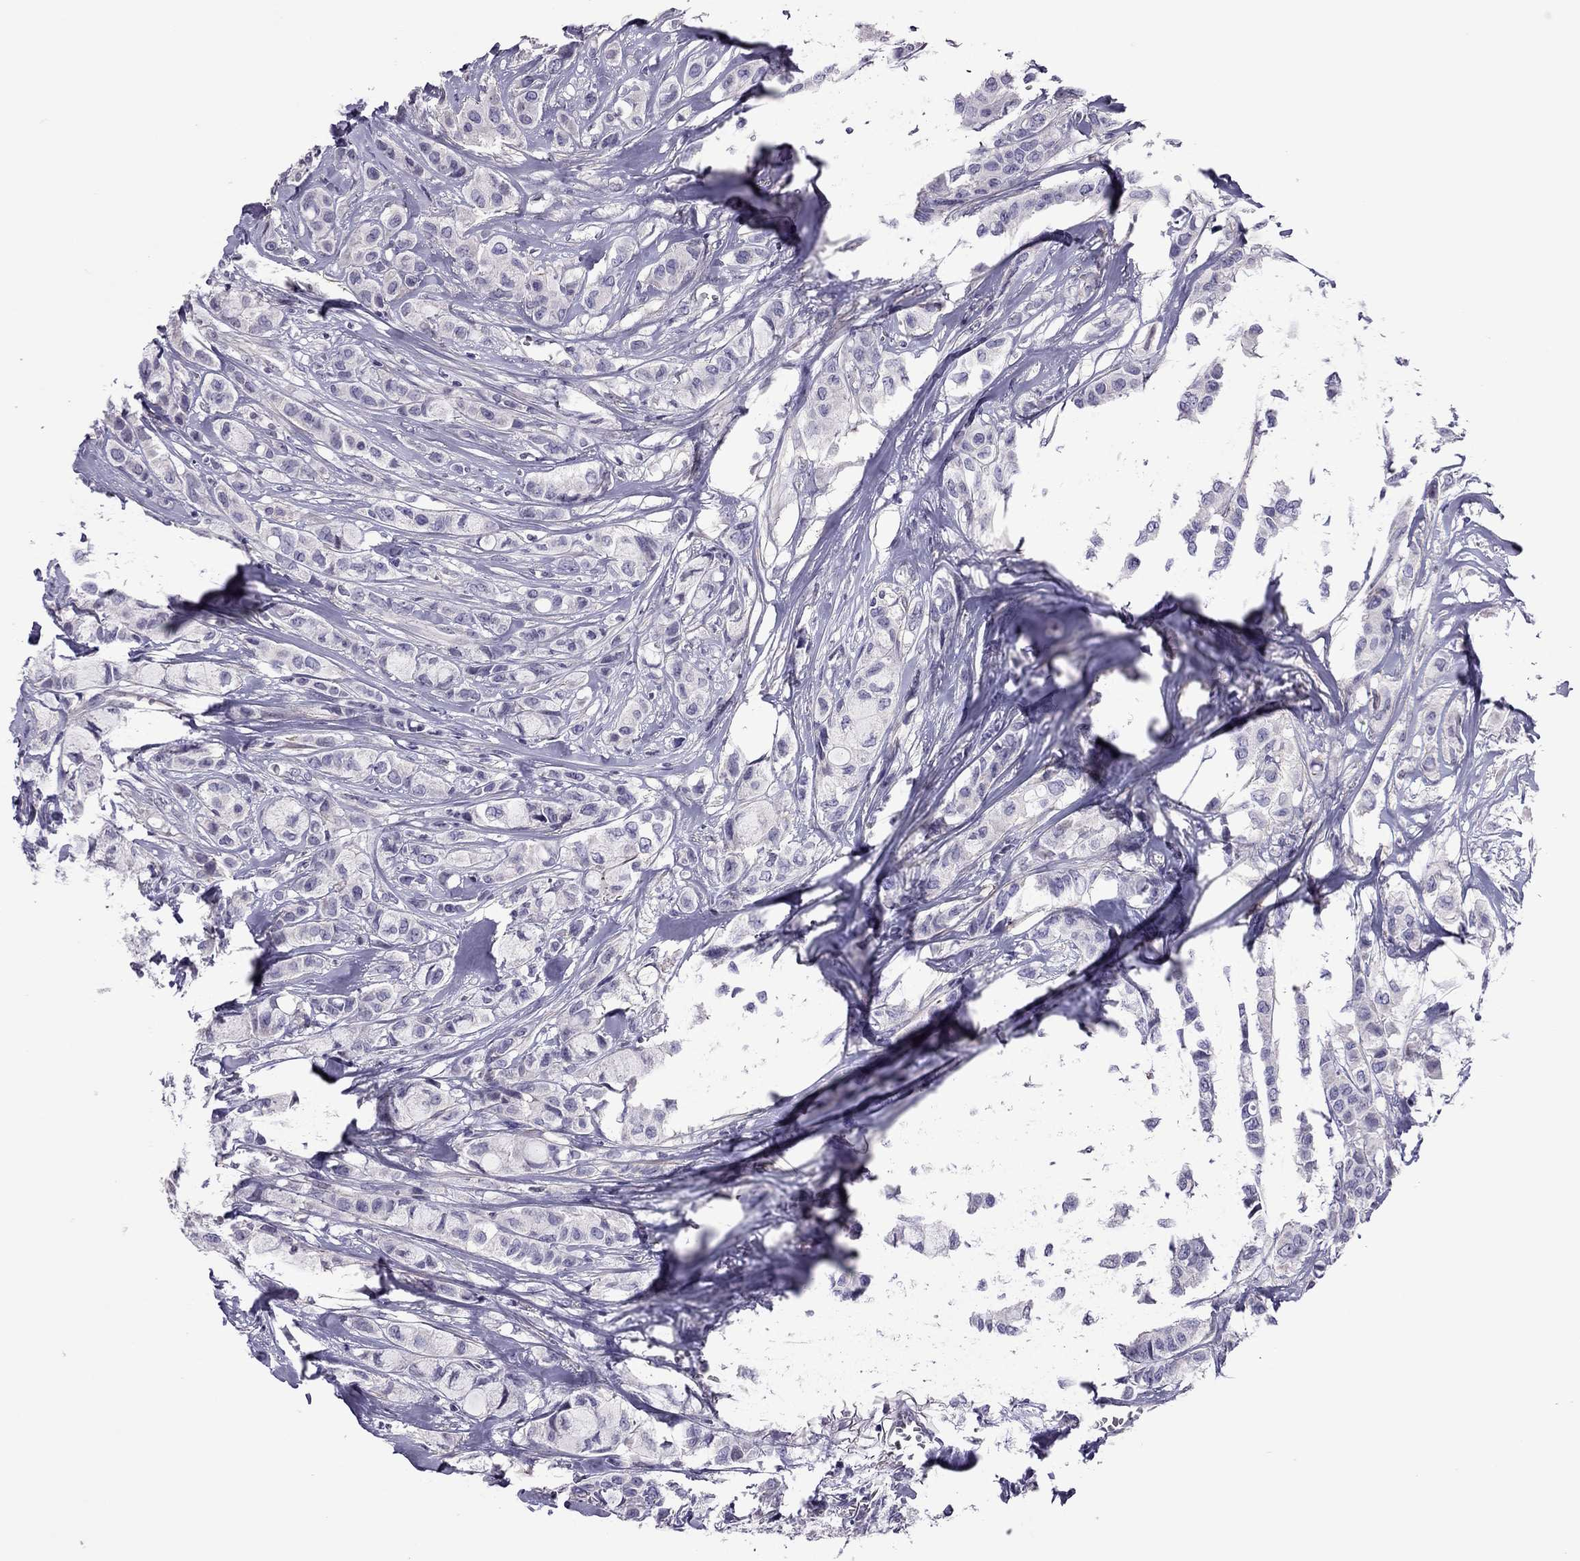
{"staining": {"intensity": "negative", "quantity": "none", "location": "none"}, "tissue": "breast cancer", "cell_type": "Tumor cells", "image_type": "cancer", "snomed": [{"axis": "morphology", "description": "Duct carcinoma"}, {"axis": "topography", "description": "Breast"}], "caption": "DAB (3,3'-diaminobenzidine) immunohistochemical staining of human breast cancer exhibits no significant positivity in tumor cells.", "gene": "SLC16A8", "patient": {"sex": "female", "age": 85}}